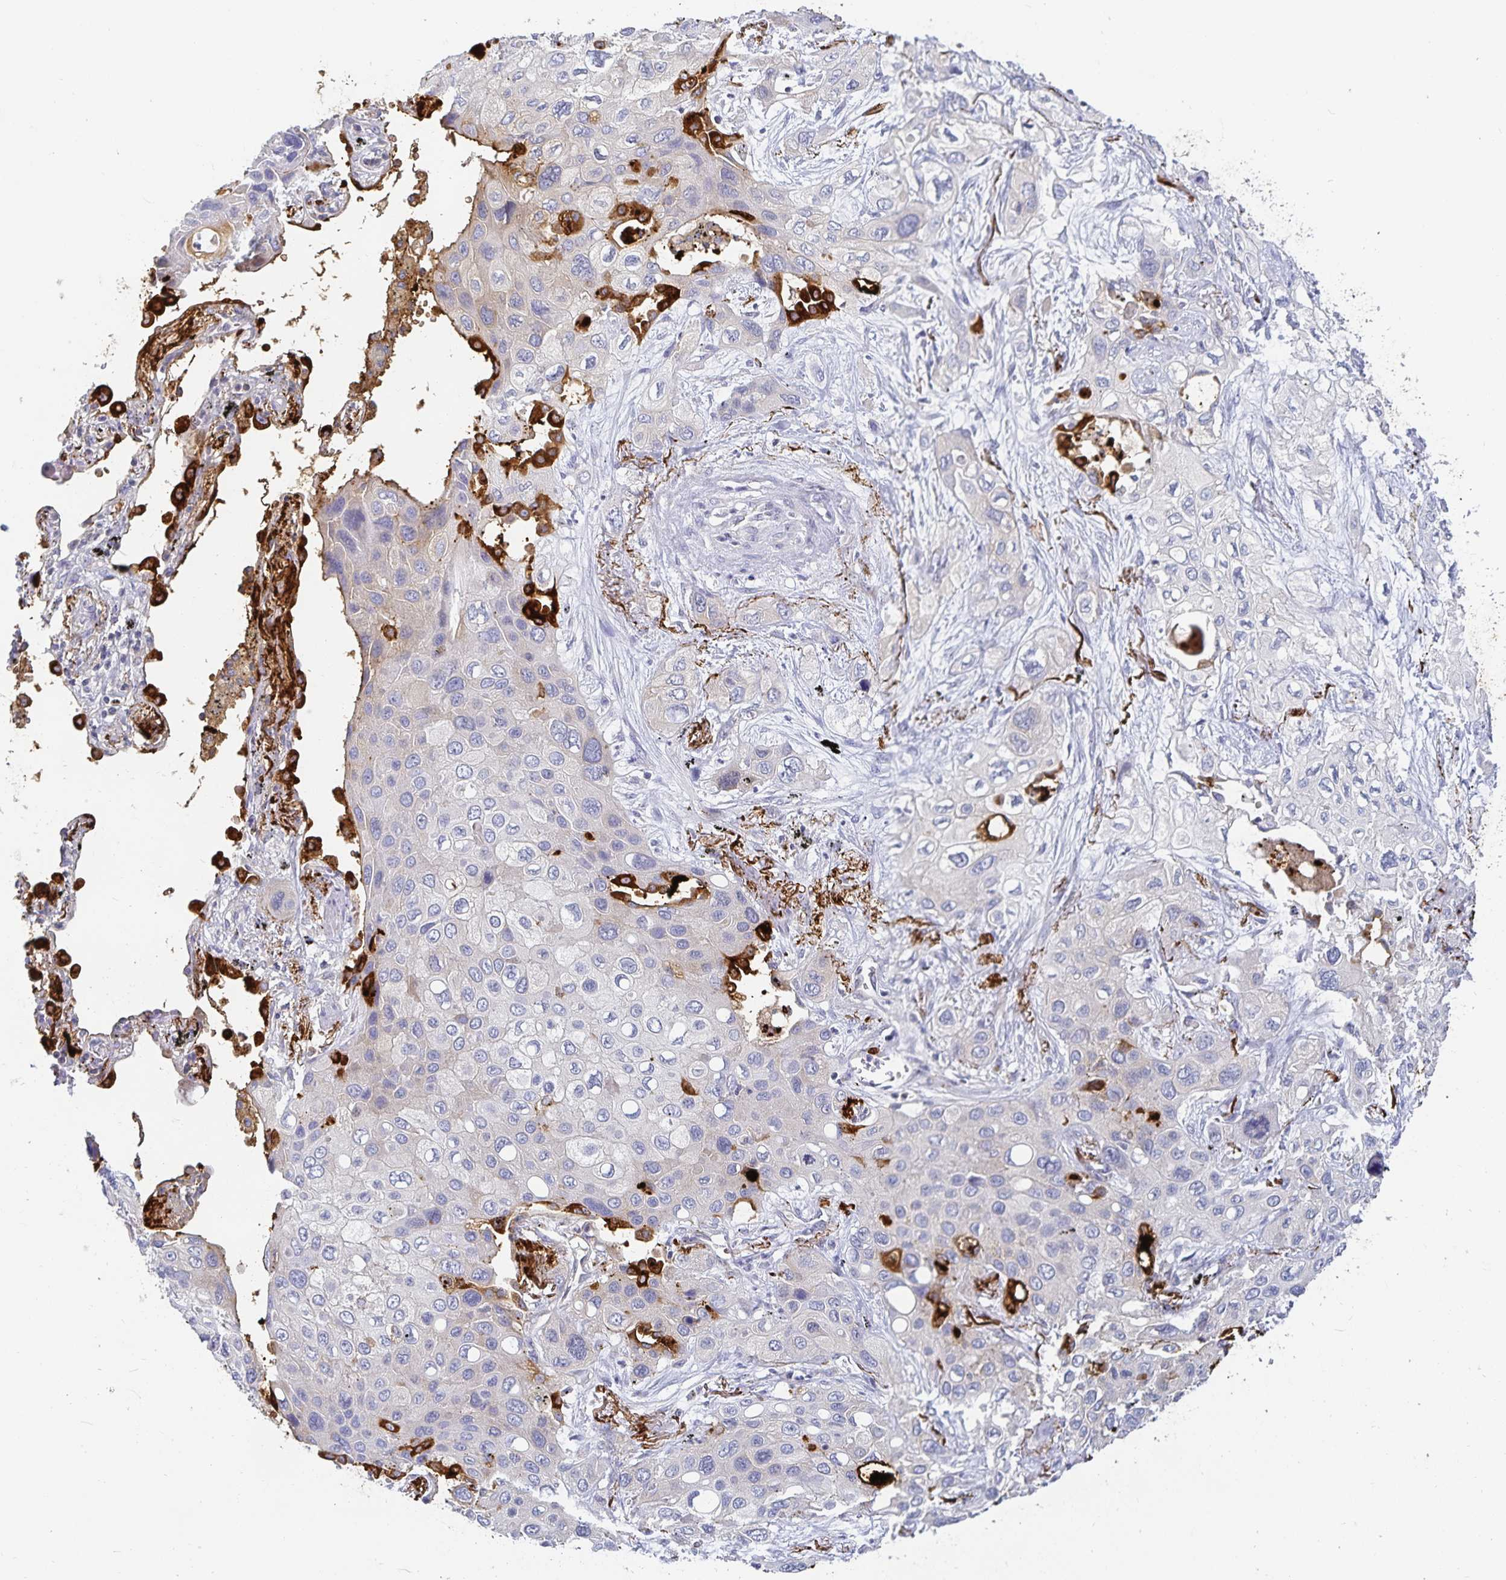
{"staining": {"intensity": "strong", "quantity": "<25%", "location": "cytoplasmic/membranous"}, "tissue": "lung cancer", "cell_type": "Tumor cells", "image_type": "cancer", "snomed": [{"axis": "morphology", "description": "Squamous cell carcinoma, NOS"}, {"axis": "morphology", "description": "Squamous cell carcinoma, metastatic, NOS"}, {"axis": "topography", "description": "Lung"}], "caption": "Lung metastatic squamous cell carcinoma stained with immunohistochemistry displays strong cytoplasmic/membranous positivity in about <25% of tumor cells. The protein of interest is stained brown, and the nuclei are stained in blue (DAB IHC with brightfield microscopy, high magnification).", "gene": "SFTPA1", "patient": {"sex": "male", "age": 59}}